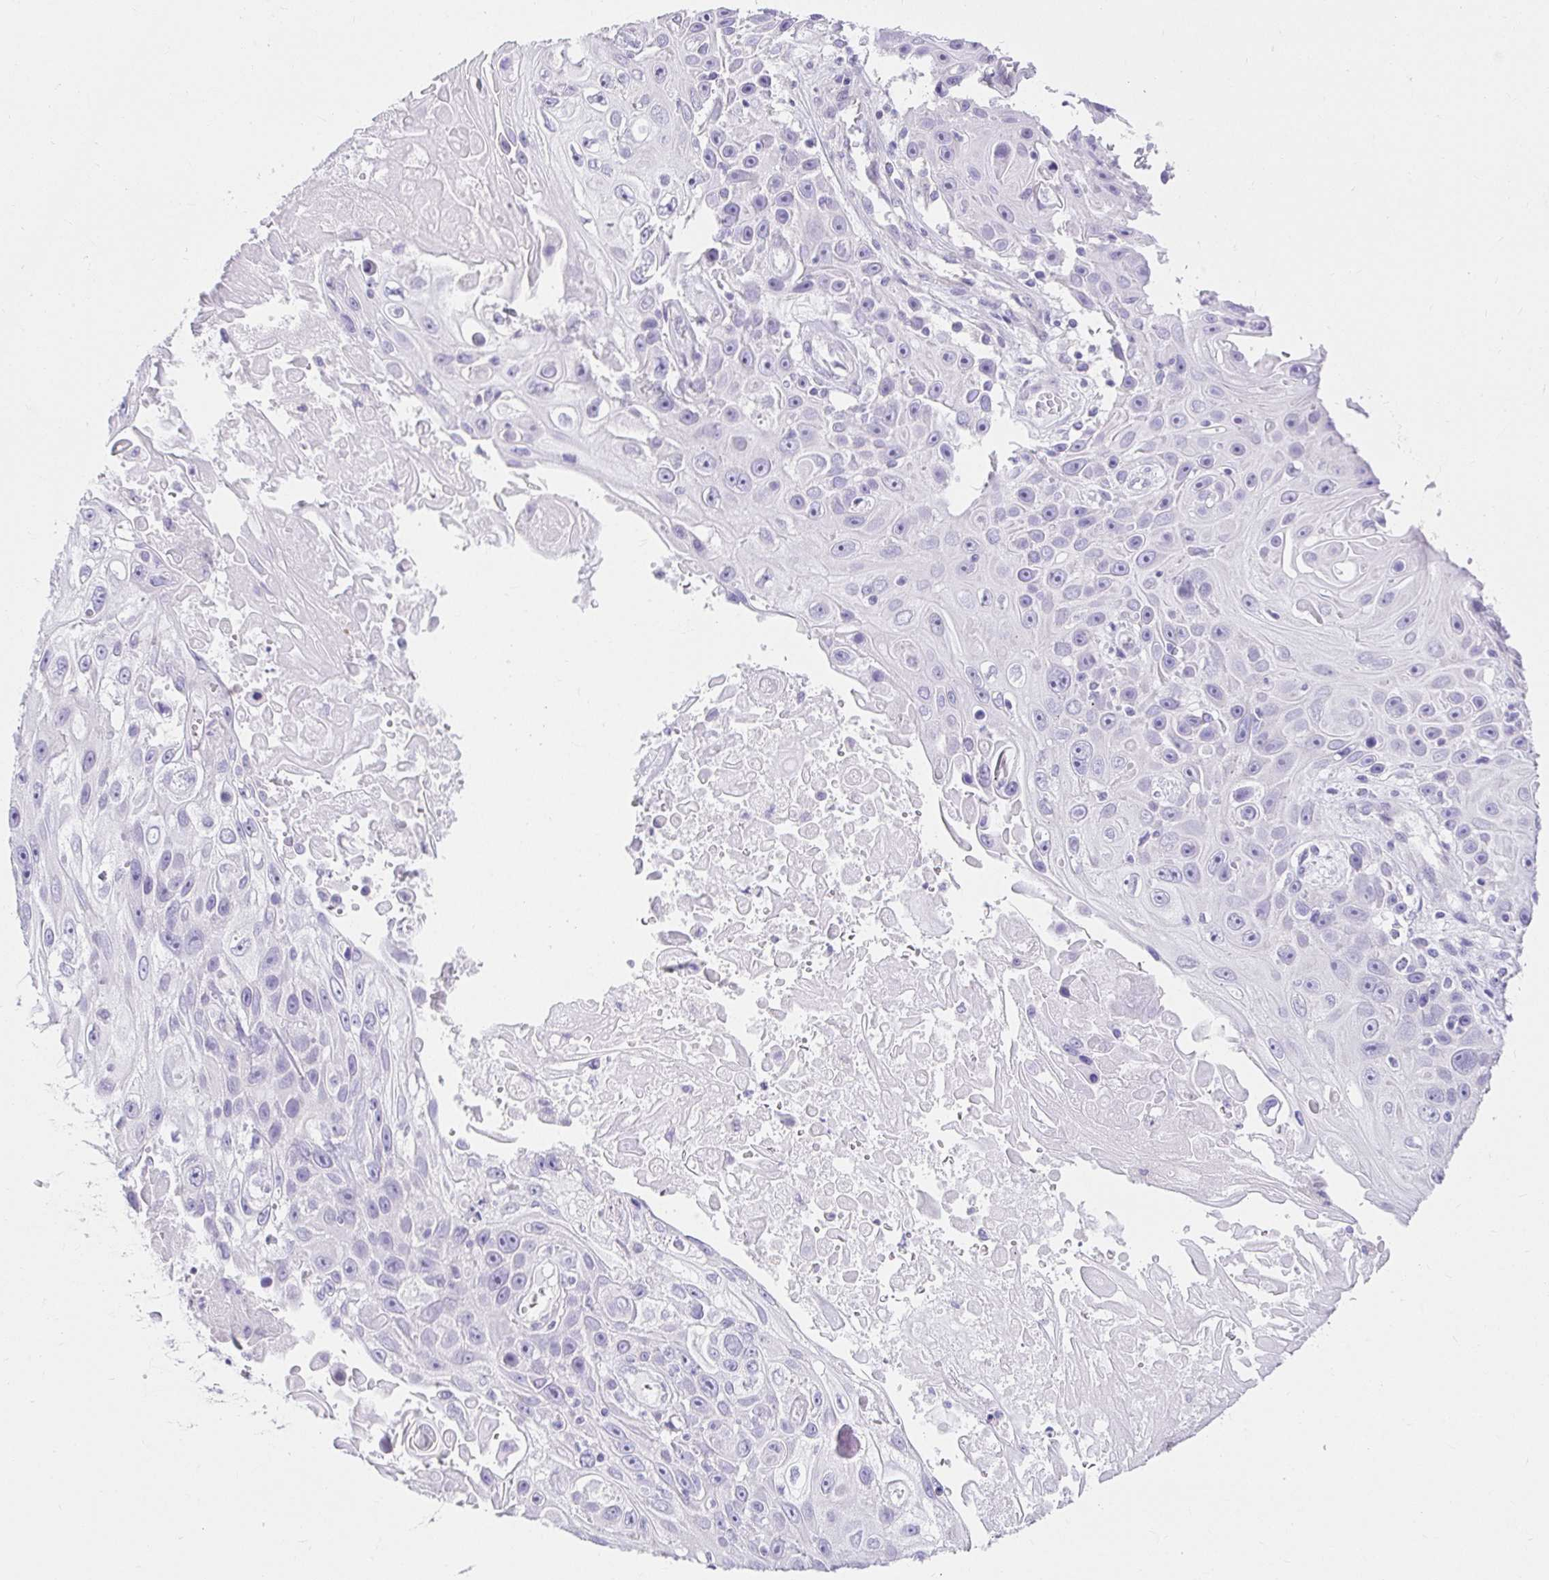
{"staining": {"intensity": "negative", "quantity": "none", "location": "none"}, "tissue": "skin cancer", "cell_type": "Tumor cells", "image_type": "cancer", "snomed": [{"axis": "morphology", "description": "Squamous cell carcinoma, NOS"}, {"axis": "topography", "description": "Skin"}], "caption": "The image displays no staining of tumor cells in skin squamous cell carcinoma.", "gene": "VGLL1", "patient": {"sex": "male", "age": 82}}